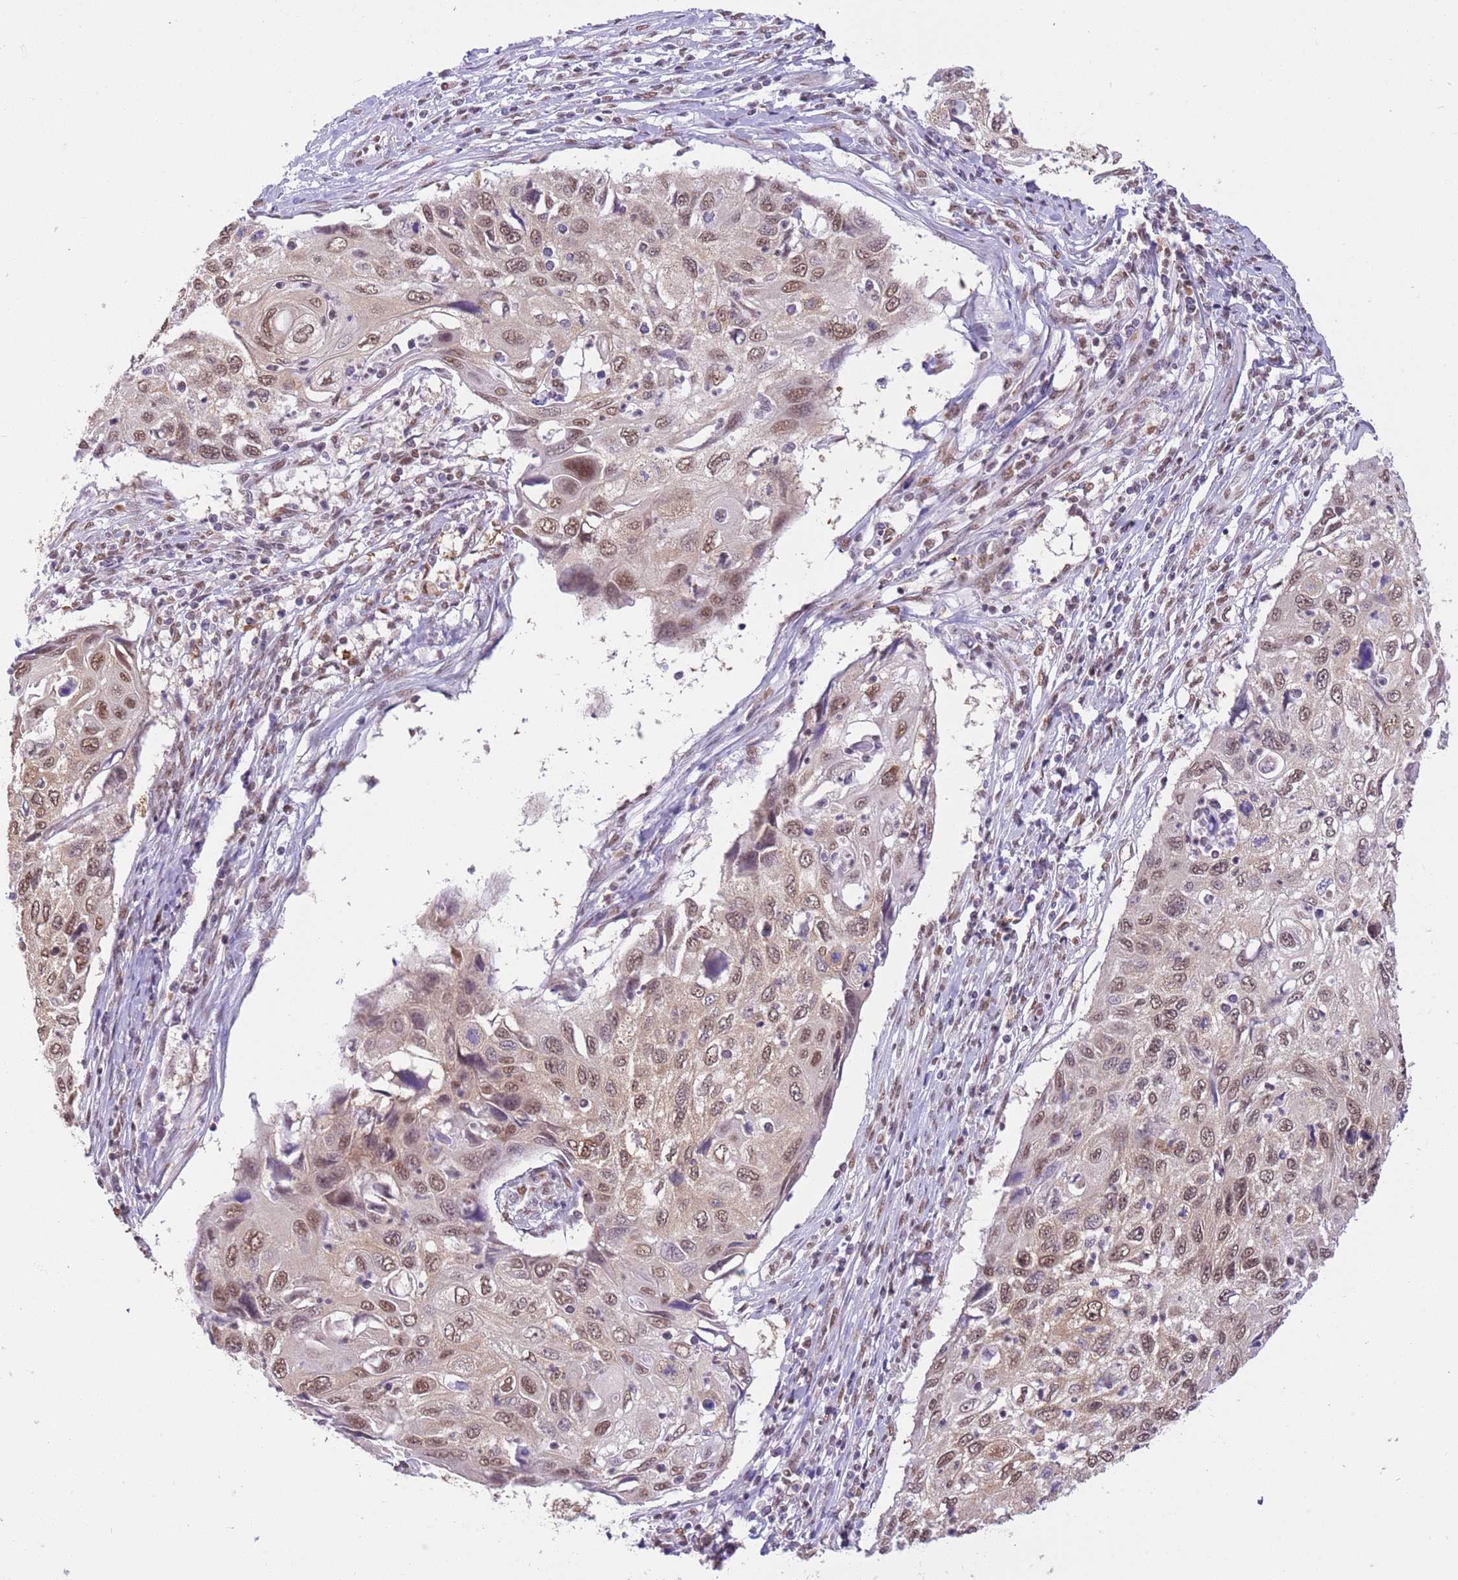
{"staining": {"intensity": "moderate", "quantity": ">75%", "location": "nuclear"}, "tissue": "cervical cancer", "cell_type": "Tumor cells", "image_type": "cancer", "snomed": [{"axis": "morphology", "description": "Squamous cell carcinoma, NOS"}, {"axis": "topography", "description": "Cervix"}], "caption": "The photomicrograph exhibits a brown stain indicating the presence of a protein in the nuclear of tumor cells in cervical cancer.", "gene": "TRIM32", "patient": {"sex": "female", "age": 70}}